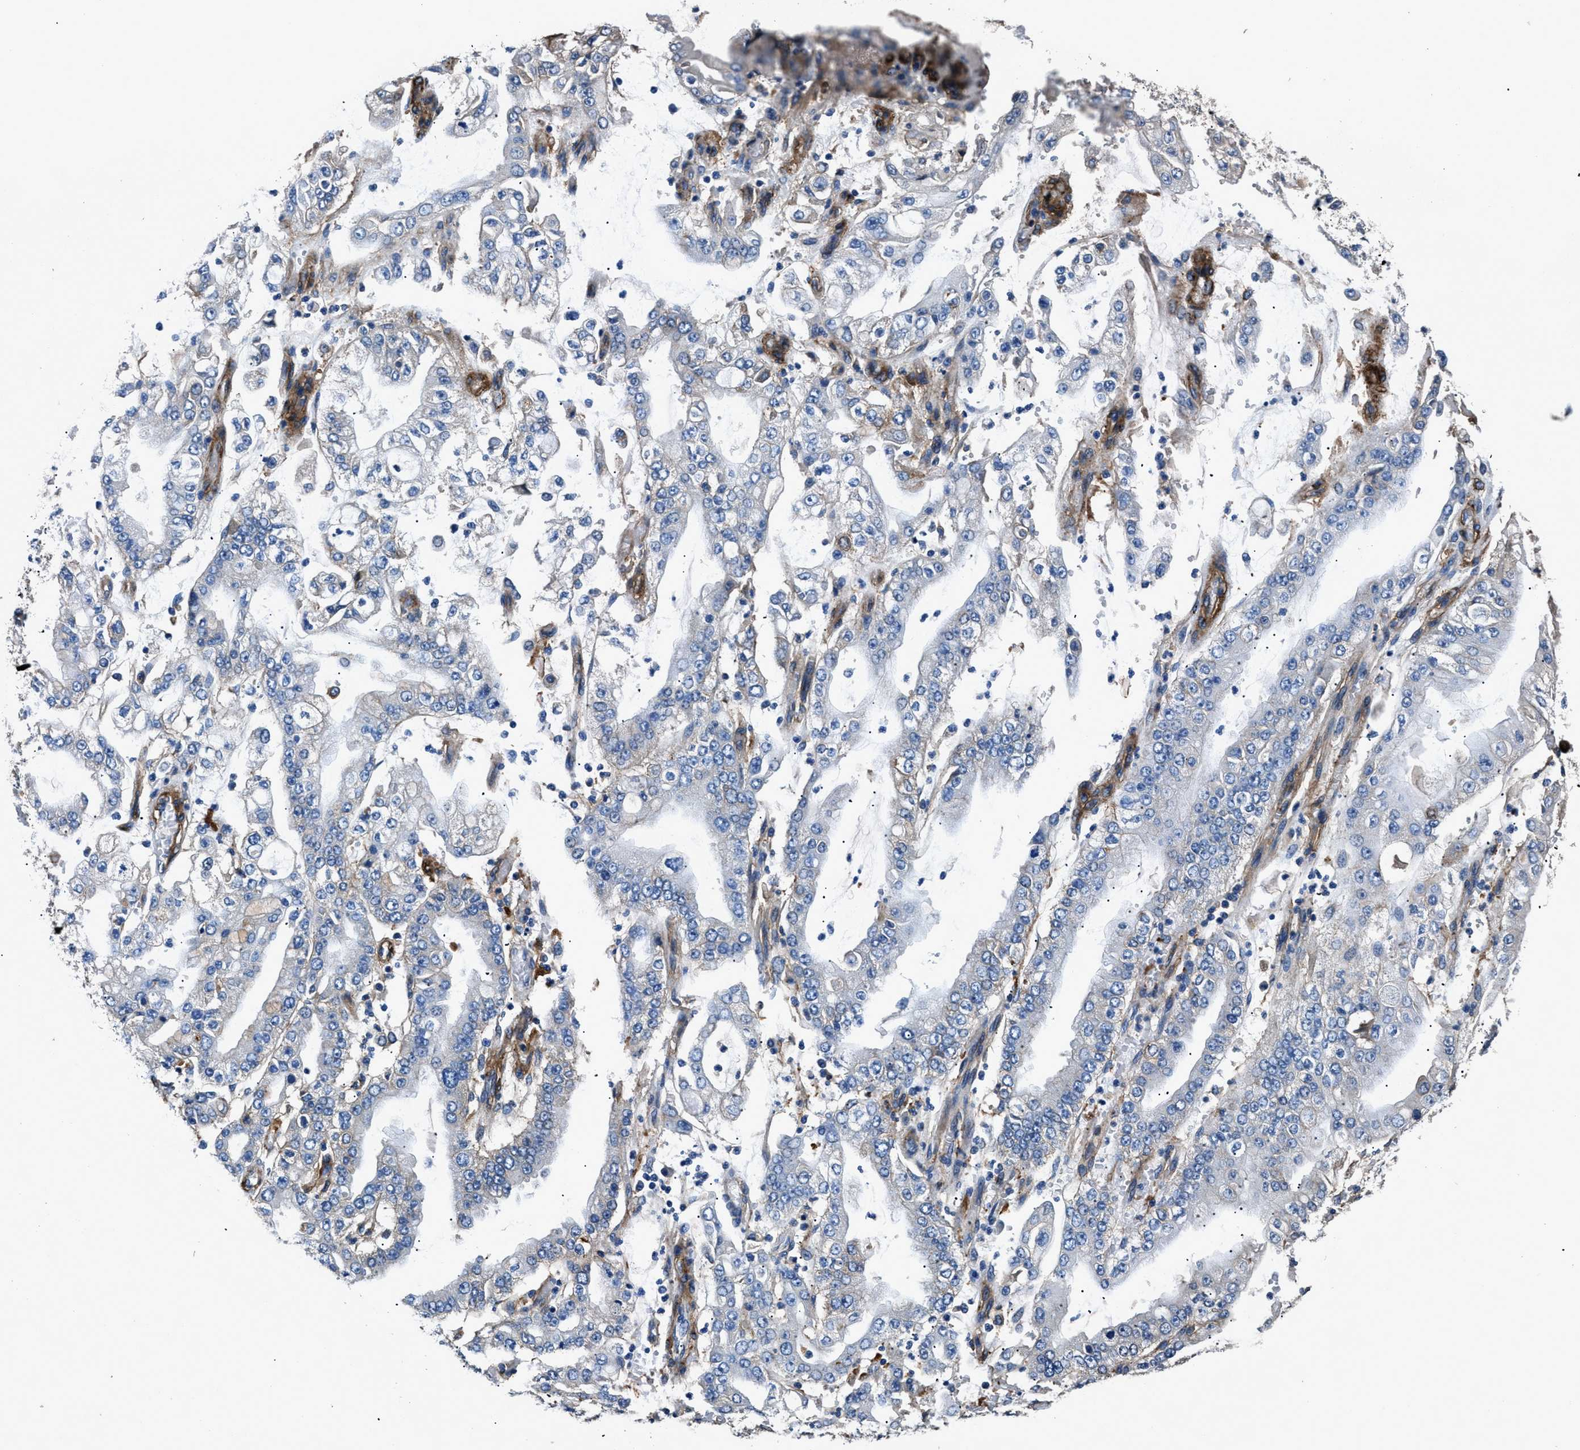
{"staining": {"intensity": "negative", "quantity": "none", "location": "none"}, "tissue": "stomach cancer", "cell_type": "Tumor cells", "image_type": "cancer", "snomed": [{"axis": "morphology", "description": "Adenocarcinoma, NOS"}, {"axis": "topography", "description": "Stomach"}], "caption": "An immunohistochemistry (IHC) photomicrograph of stomach cancer is shown. There is no staining in tumor cells of stomach cancer.", "gene": "CD276", "patient": {"sex": "male", "age": 76}}